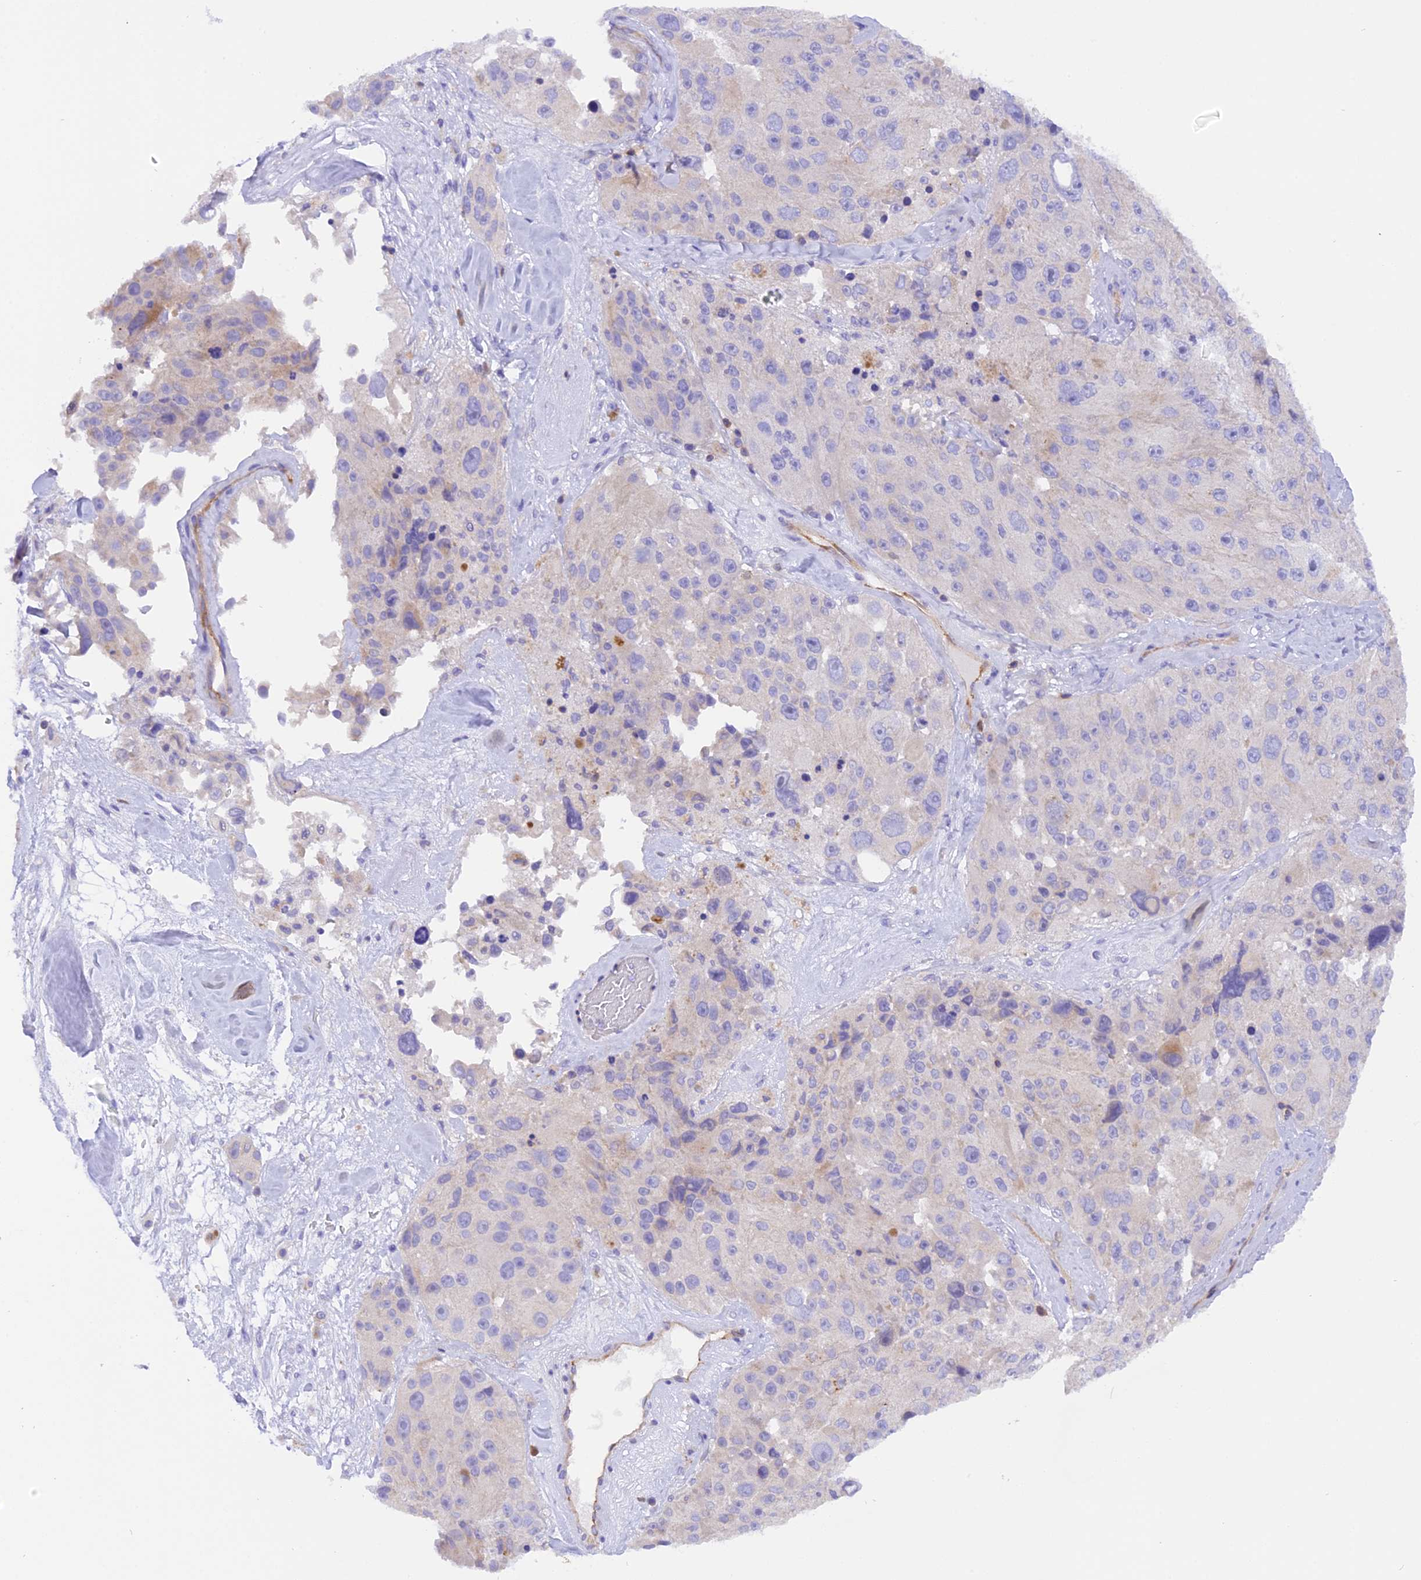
{"staining": {"intensity": "negative", "quantity": "none", "location": "none"}, "tissue": "melanoma", "cell_type": "Tumor cells", "image_type": "cancer", "snomed": [{"axis": "morphology", "description": "Malignant melanoma, Metastatic site"}, {"axis": "topography", "description": "Lymph node"}], "caption": "Immunohistochemistry of human malignant melanoma (metastatic site) exhibits no staining in tumor cells.", "gene": "FAM193A", "patient": {"sex": "male", "age": 62}}